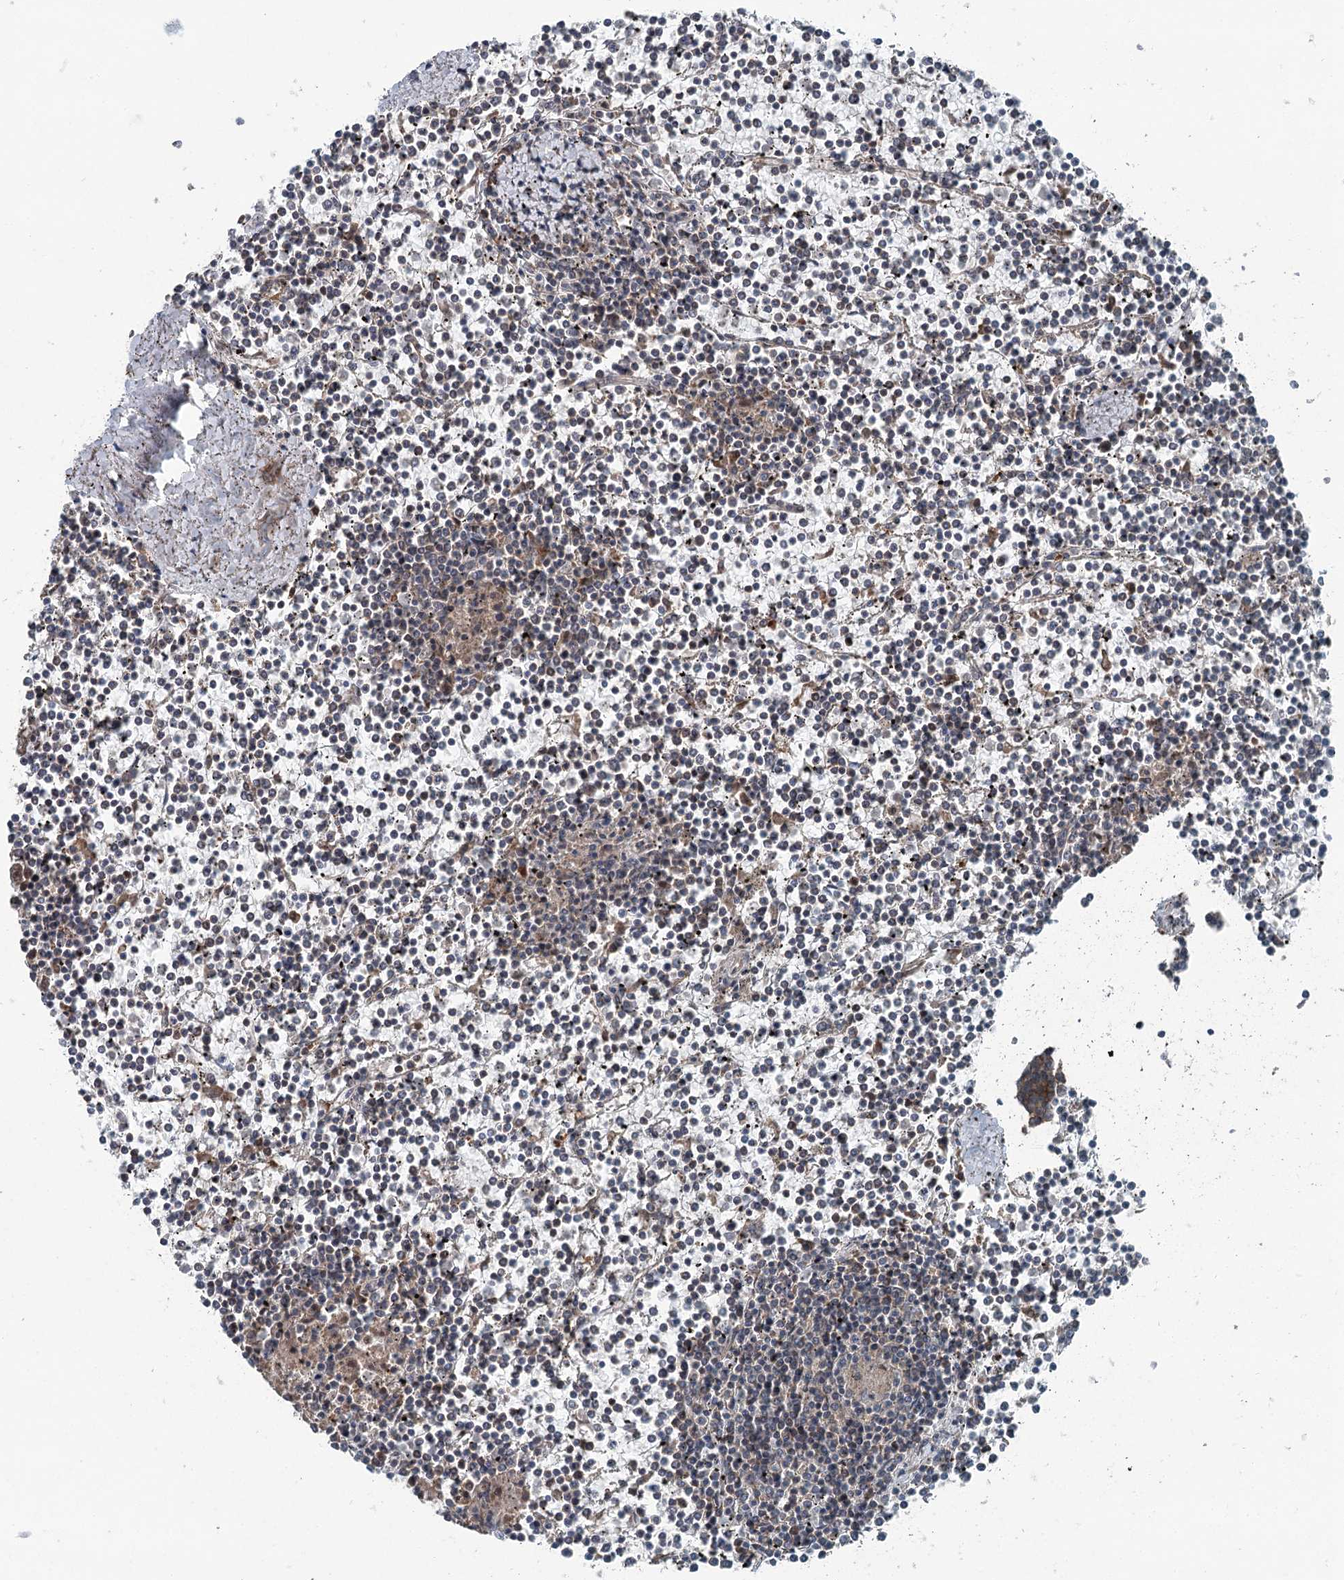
{"staining": {"intensity": "negative", "quantity": "none", "location": "none"}, "tissue": "lymphoma", "cell_type": "Tumor cells", "image_type": "cancer", "snomed": [{"axis": "morphology", "description": "Malignant lymphoma, non-Hodgkin's type, Low grade"}, {"axis": "topography", "description": "Spleen"}], "caption": "DAB immunohistochemical staining of low-grade malignant lymphoma, non-Hodgkin's type shows no significant staining in tumor cells. Nuclei are stained in blue.", "gene": "SKIC3", "patient": {"sex": "female", "age": 19}}